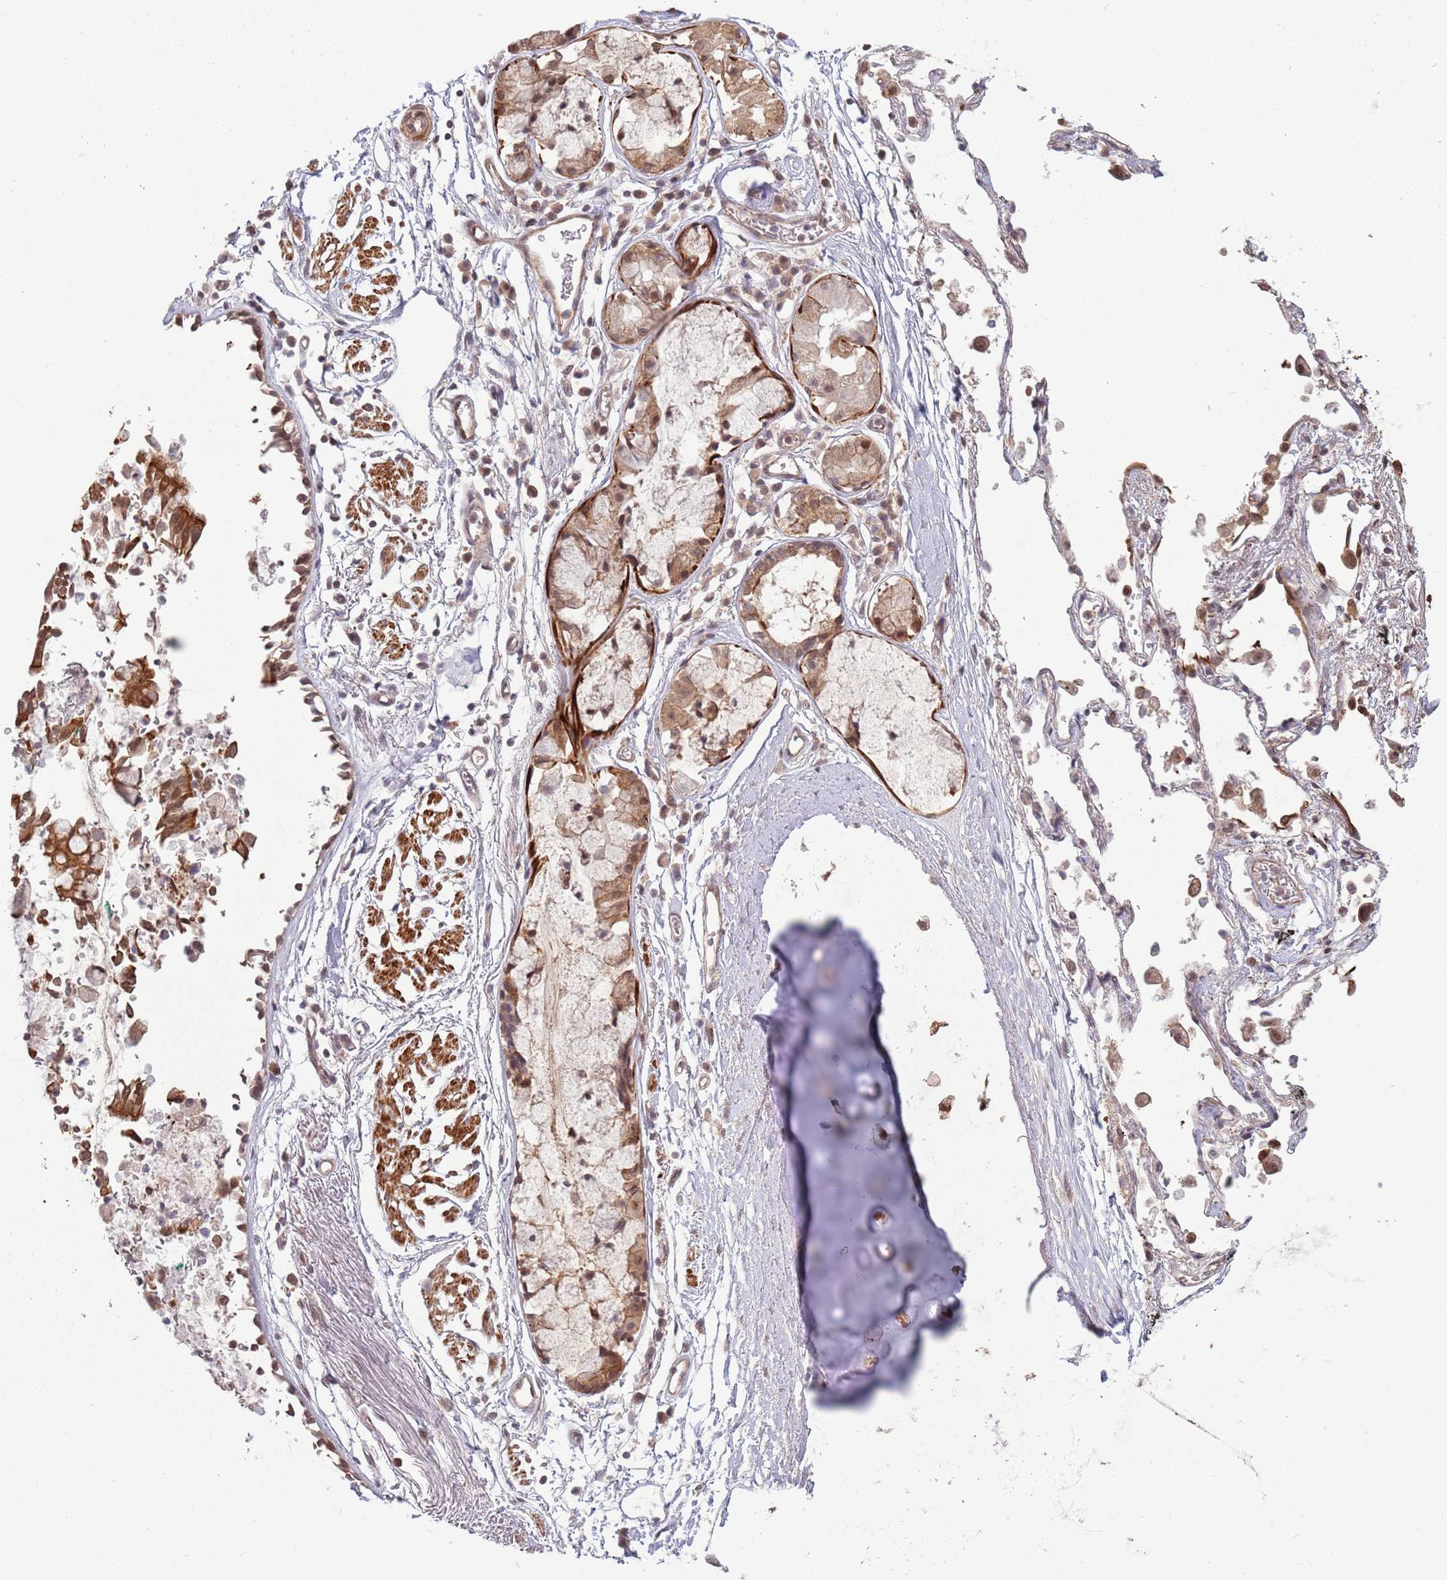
{"staining": {"intensity": "moderate", "quantity": "<25%", "location": "nuclear"}, "tissue": "soft tissue", "cell_type": "Chondrocytes", "image_type": "normal", "snomed": [{"axis": "morphology", "description": "Normal tissue, NOS"}, {"axis": "topography", "description": "Cartilage tissue"}], "caption": "The immunohistochemical stain highlights moderate nuclear positivity in chondrocytes of benign soft tissue. (brown staining indicates protein expression, while blue staining denotes nuclei).", "gene": "CCDC154", "patient": {"sex": "male", "age": 73}}